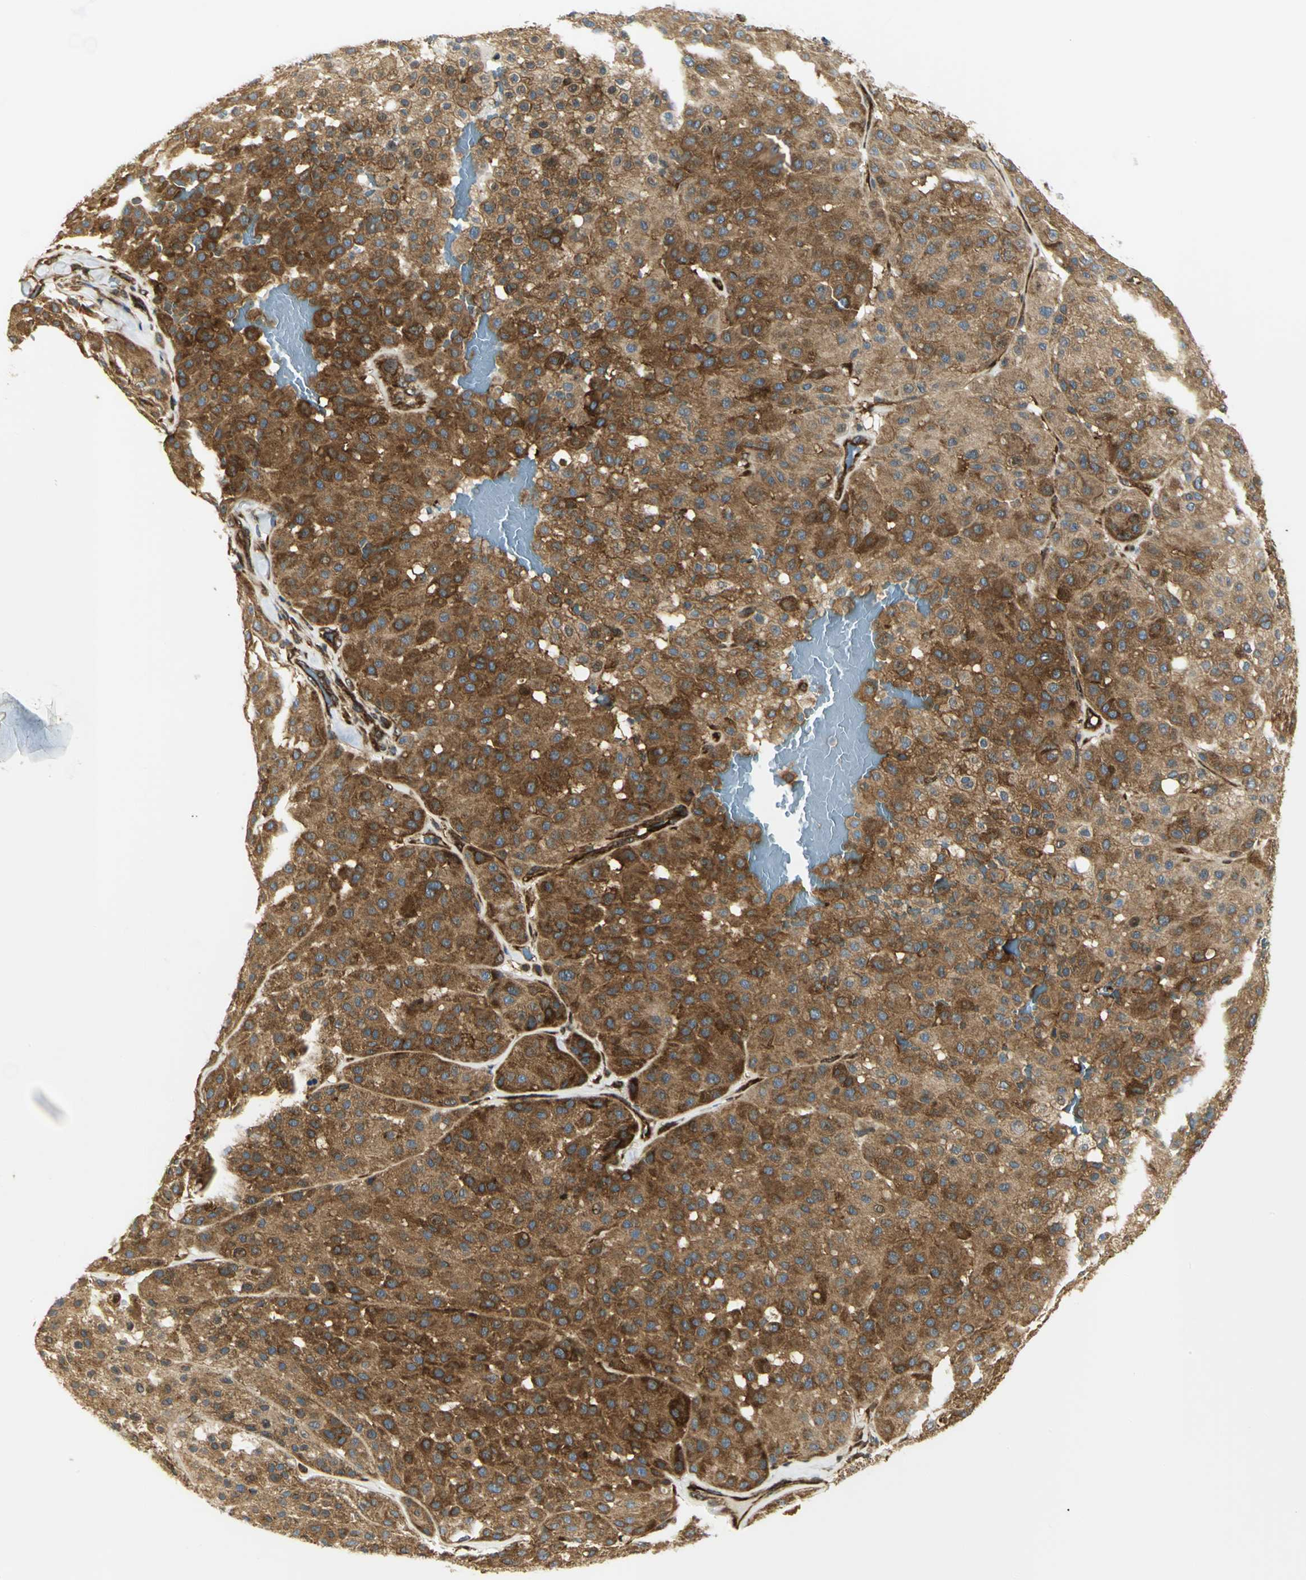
{"staining": {"intensity": "strong", "quantity": ">75%", "location": "cytoplasmic/membranous"}, "tissue": "melanoma", "cell_type": "Tumor cells", "image_type": "cancer", "snomed": [{"axis": "morphology", "description": "Normal tissue, NOS"}, {"axis": "morphology", "description": "Malignant melanoma, Metastatic site"}, {"axis": "topography", "description": "Skin"}], "caption": "This is an image of immunohistochemistry staining of malignant melanoma (metastatic site), which shows strong expression in the cytoplasmic/membranous of tumor cells.", "gene": "EEA1", "patient": {"sex": "male", "age": 41}}